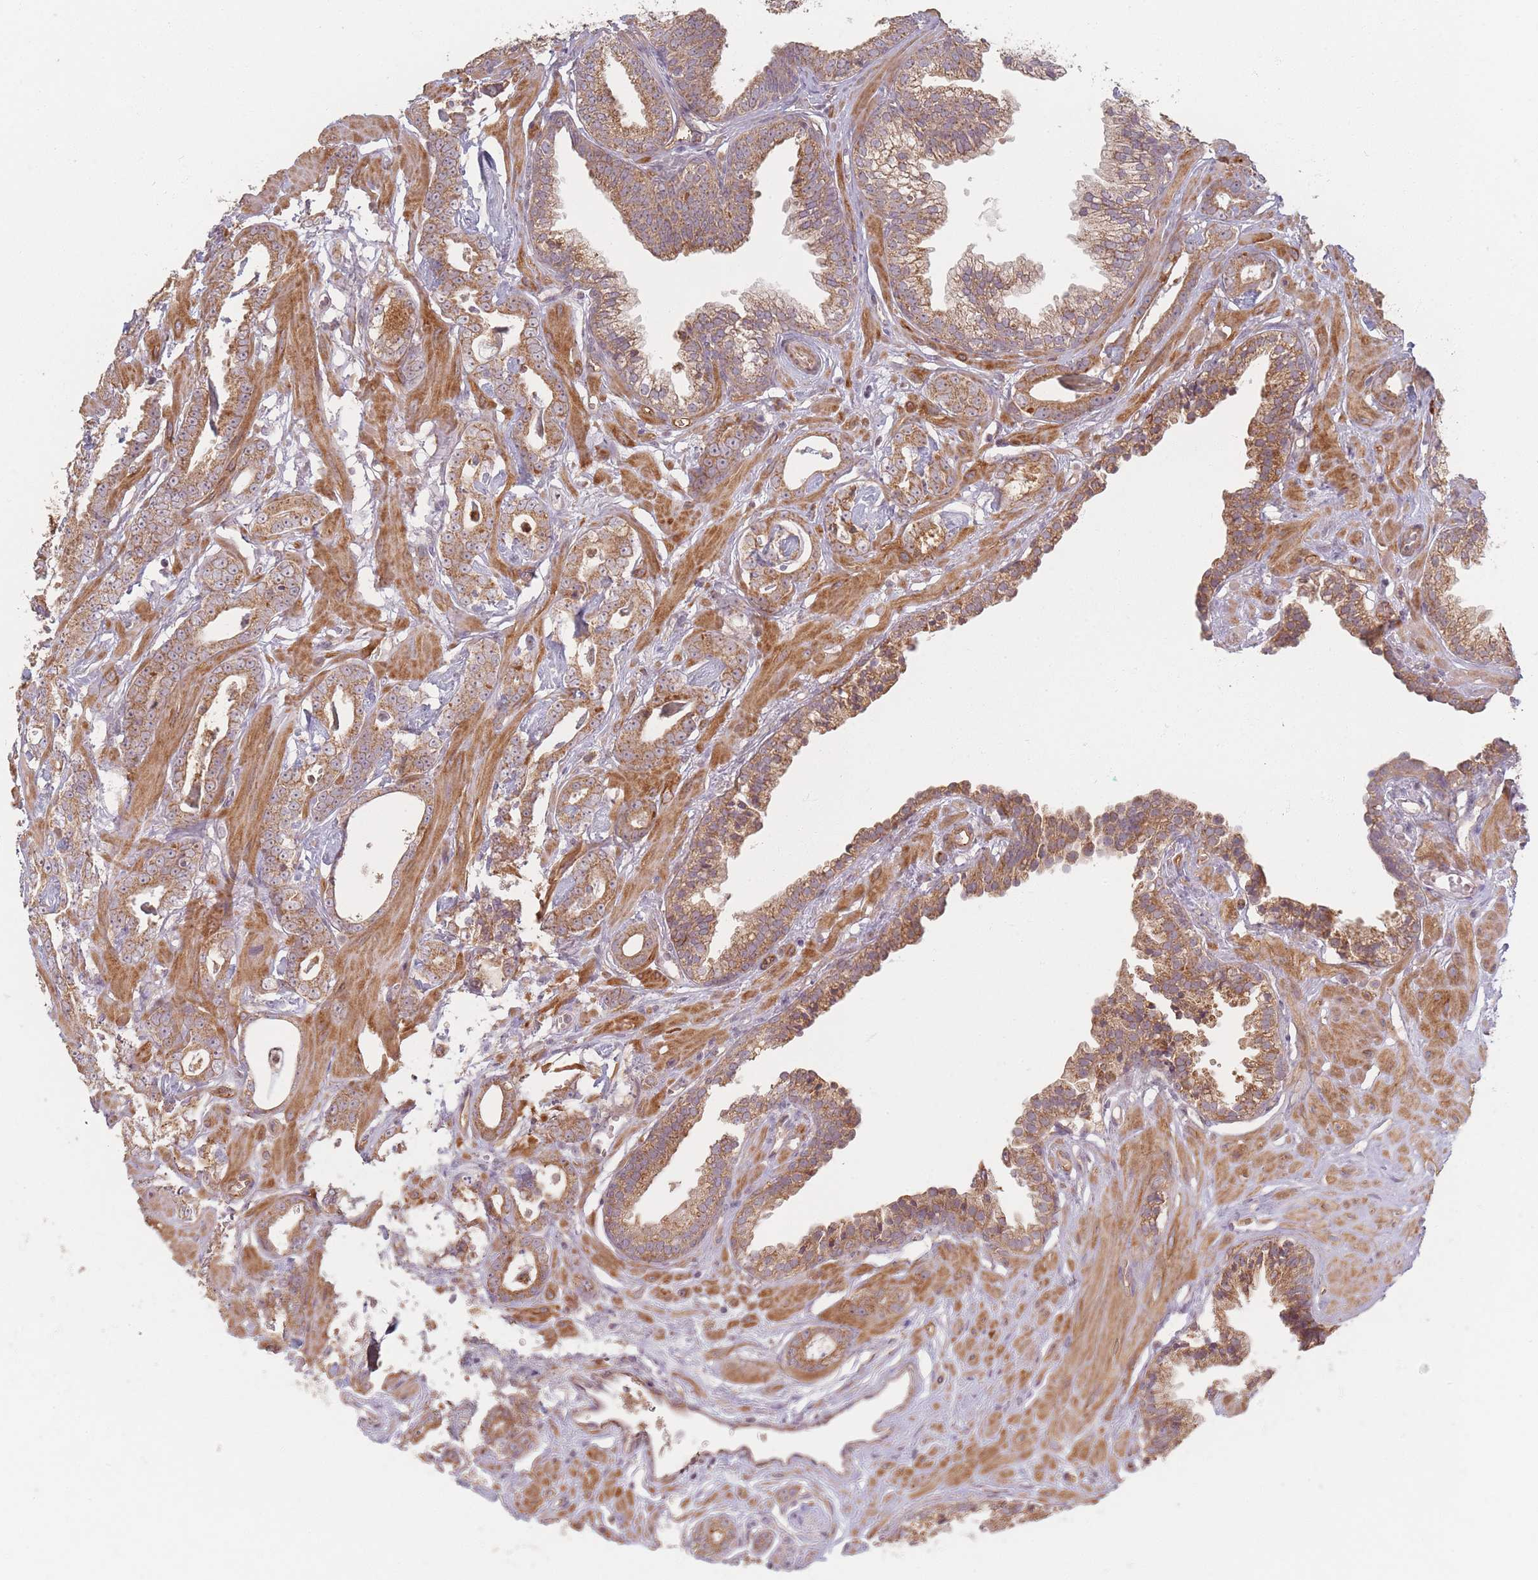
{"staining": {"intensity": "moderate", "quantity": ">75%", "location": "cytoplasmic/membranous"}, "tissue": "prostate cancer", "cell_type": "Tumor cells", "image_type": "cancer", "snomed": [{"axis": "morphology", "description": "Adenocarcinoma, Low grade"}, {"axis": "topography", "description": "Prostate"}], "caption": "Prostate adenocarcinoma (low-grade) stained with immunohistochemistry (IHC) shows moderate cytoplasmic/membranous expression in approximately >75% of tumor cells.", "gene": "MRPS6", "patient": {"sex": "male", "age": 60}}